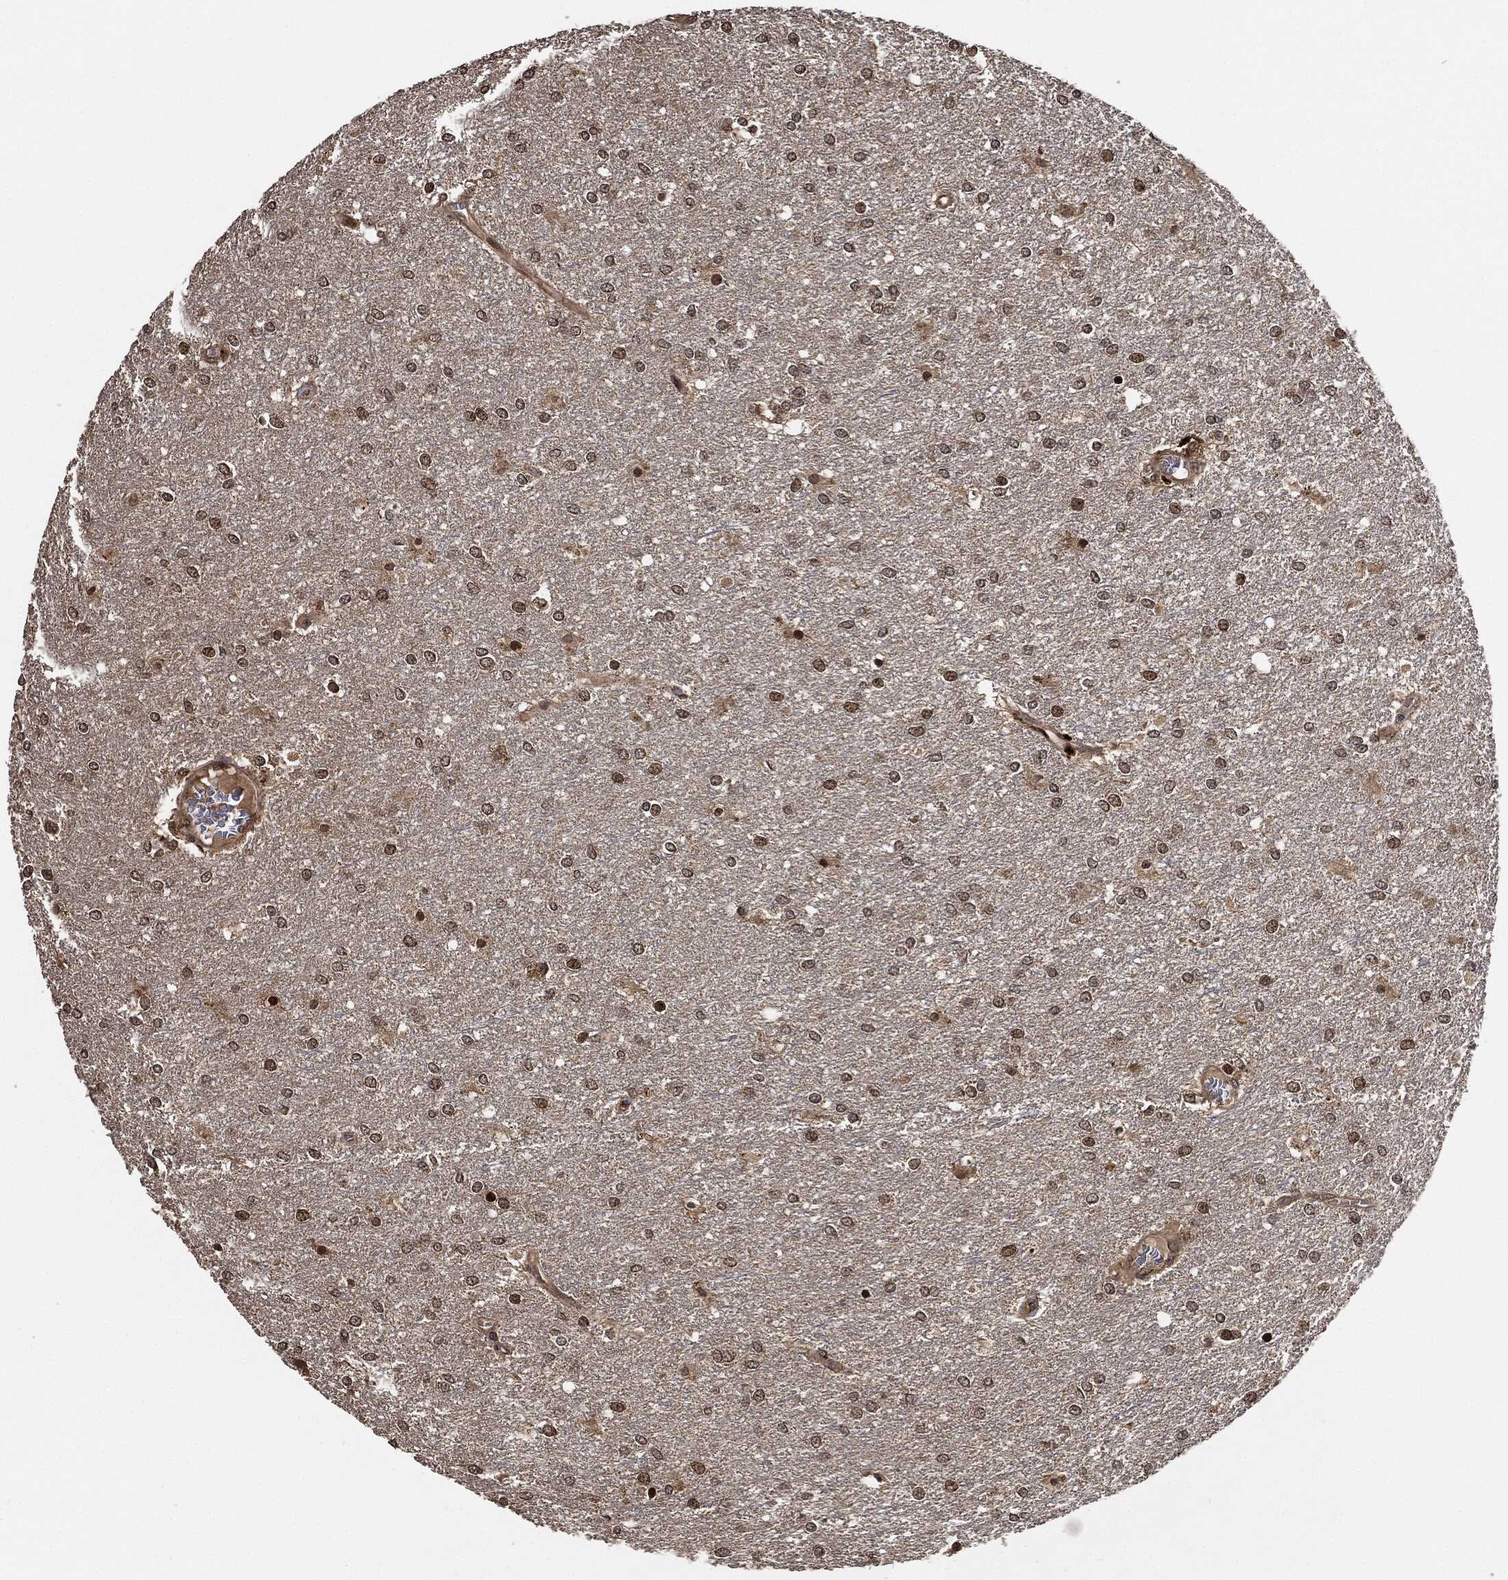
{"staining": {"intensity": "moderate", "quantity": "25%-75%", "location": "nuclear"}, "tissue": "glioma", "cell_type": "Tumor cells", "image_type": "cancer", "snomed": [{"axis": "morphology", "description": "Glioma, malignant, High grade"}, {"axis": "topography", "description": "Brain"}], "caption": "Glioma was stained to show a protein in brown. There is medium levels of moderate nuclear expression in about 25%-75% of tumor cells.", "gene": "PDK1", "patient": {"sex": "female", "age": 61}}